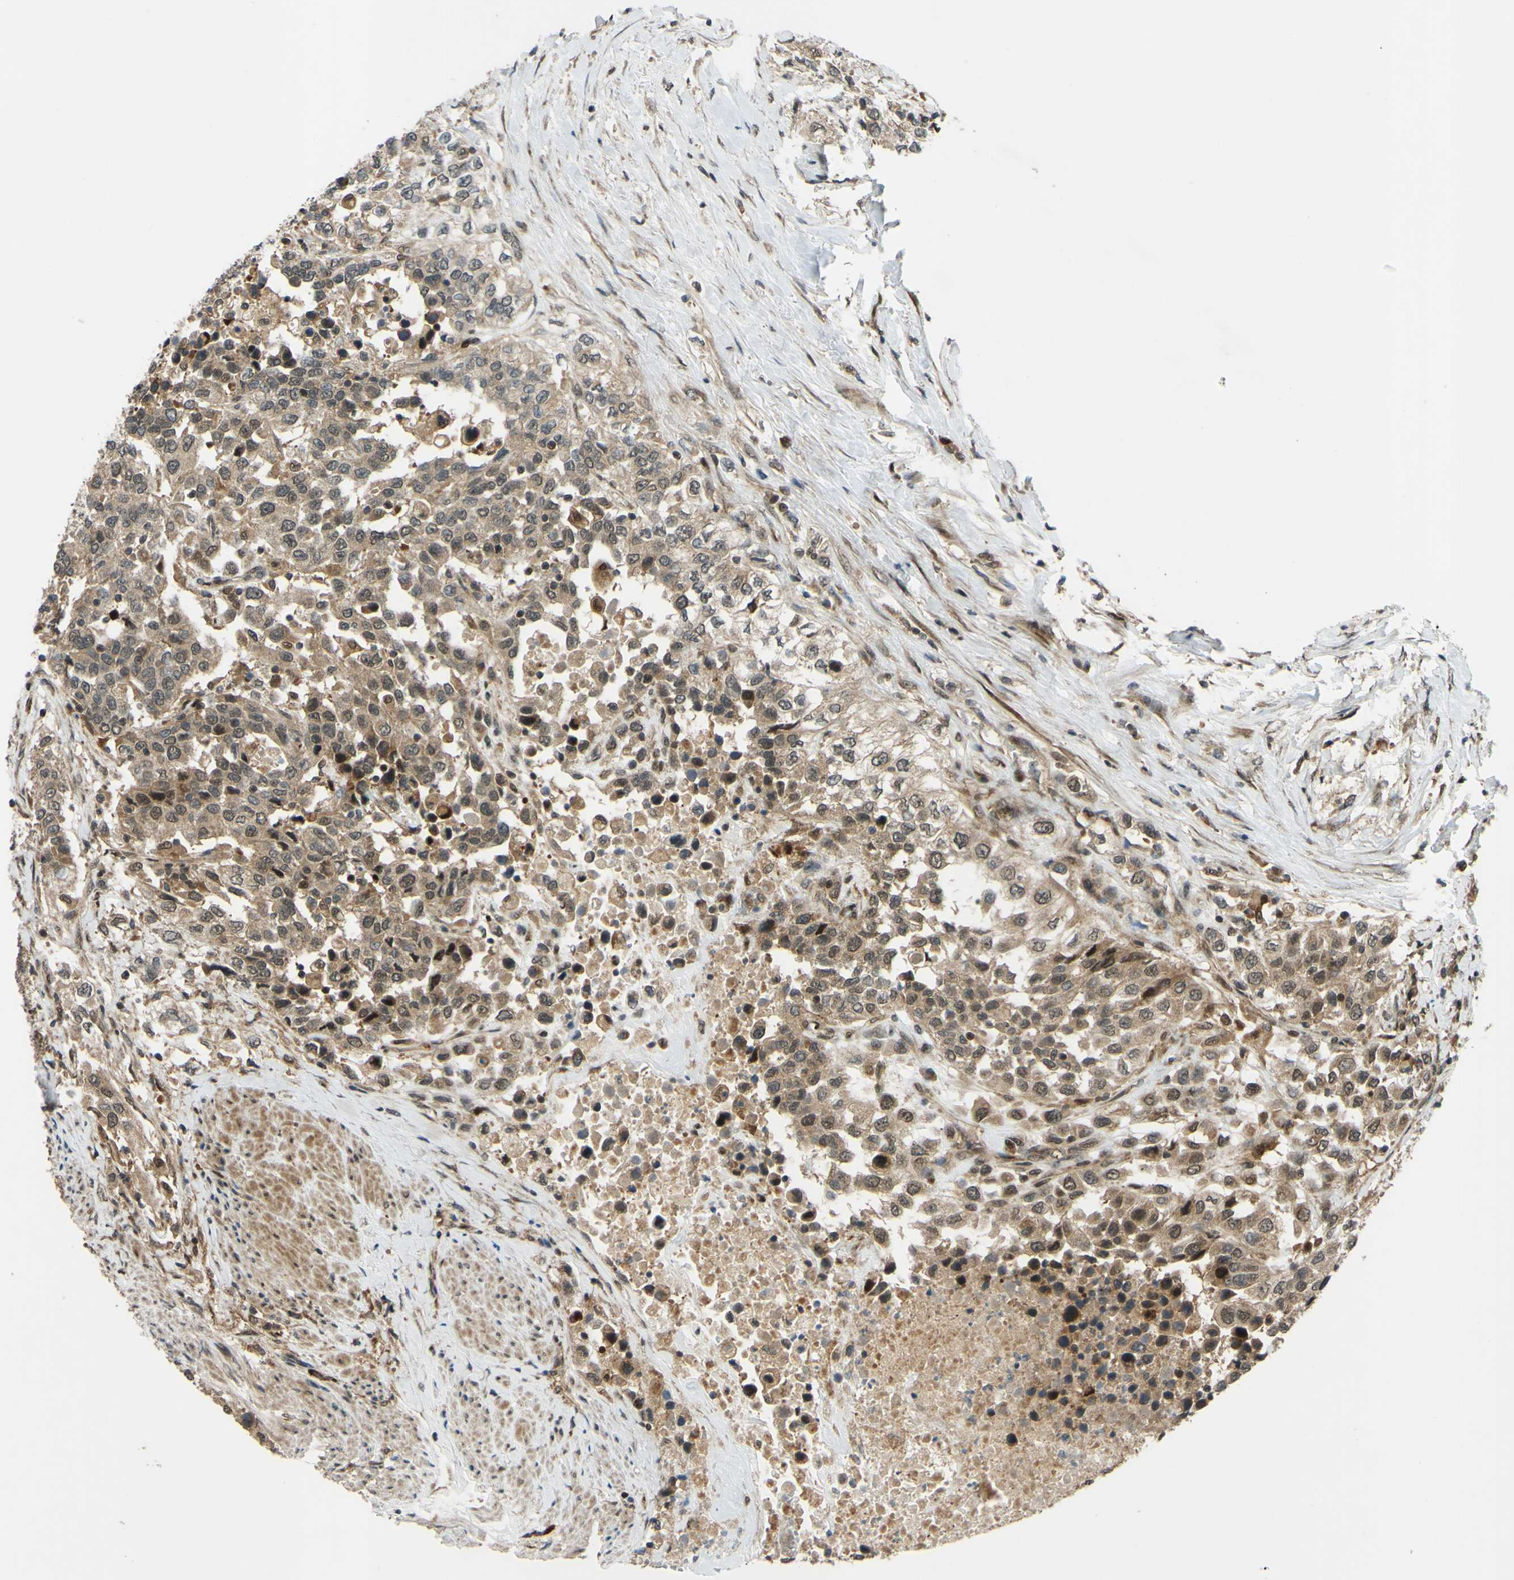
{"staining": {"intensity": "weak", "quantity": ">75%", "location": "cytoplasmic/membranous,nuclear"}, "tissue": "urothelial cancer", "cell_type": "Tumor cells", "image_type": "cancer", "snomed": [{"axis": "morphology", "description": "Urothelial carcinoma, High grade"}, {"axis": "topography", "description": "Urinary bladder"}], "caption": "Immunohistochemistry (DAB (3,3'-diaminobenzidine)) staining of urothelial cancer exhibits weak cytoplasmic/membranous and nuclear protein staining in approximately >75% of tumor cells.", "gene": "ABCC8", "patient": {"sex": "female", "age": 80}}